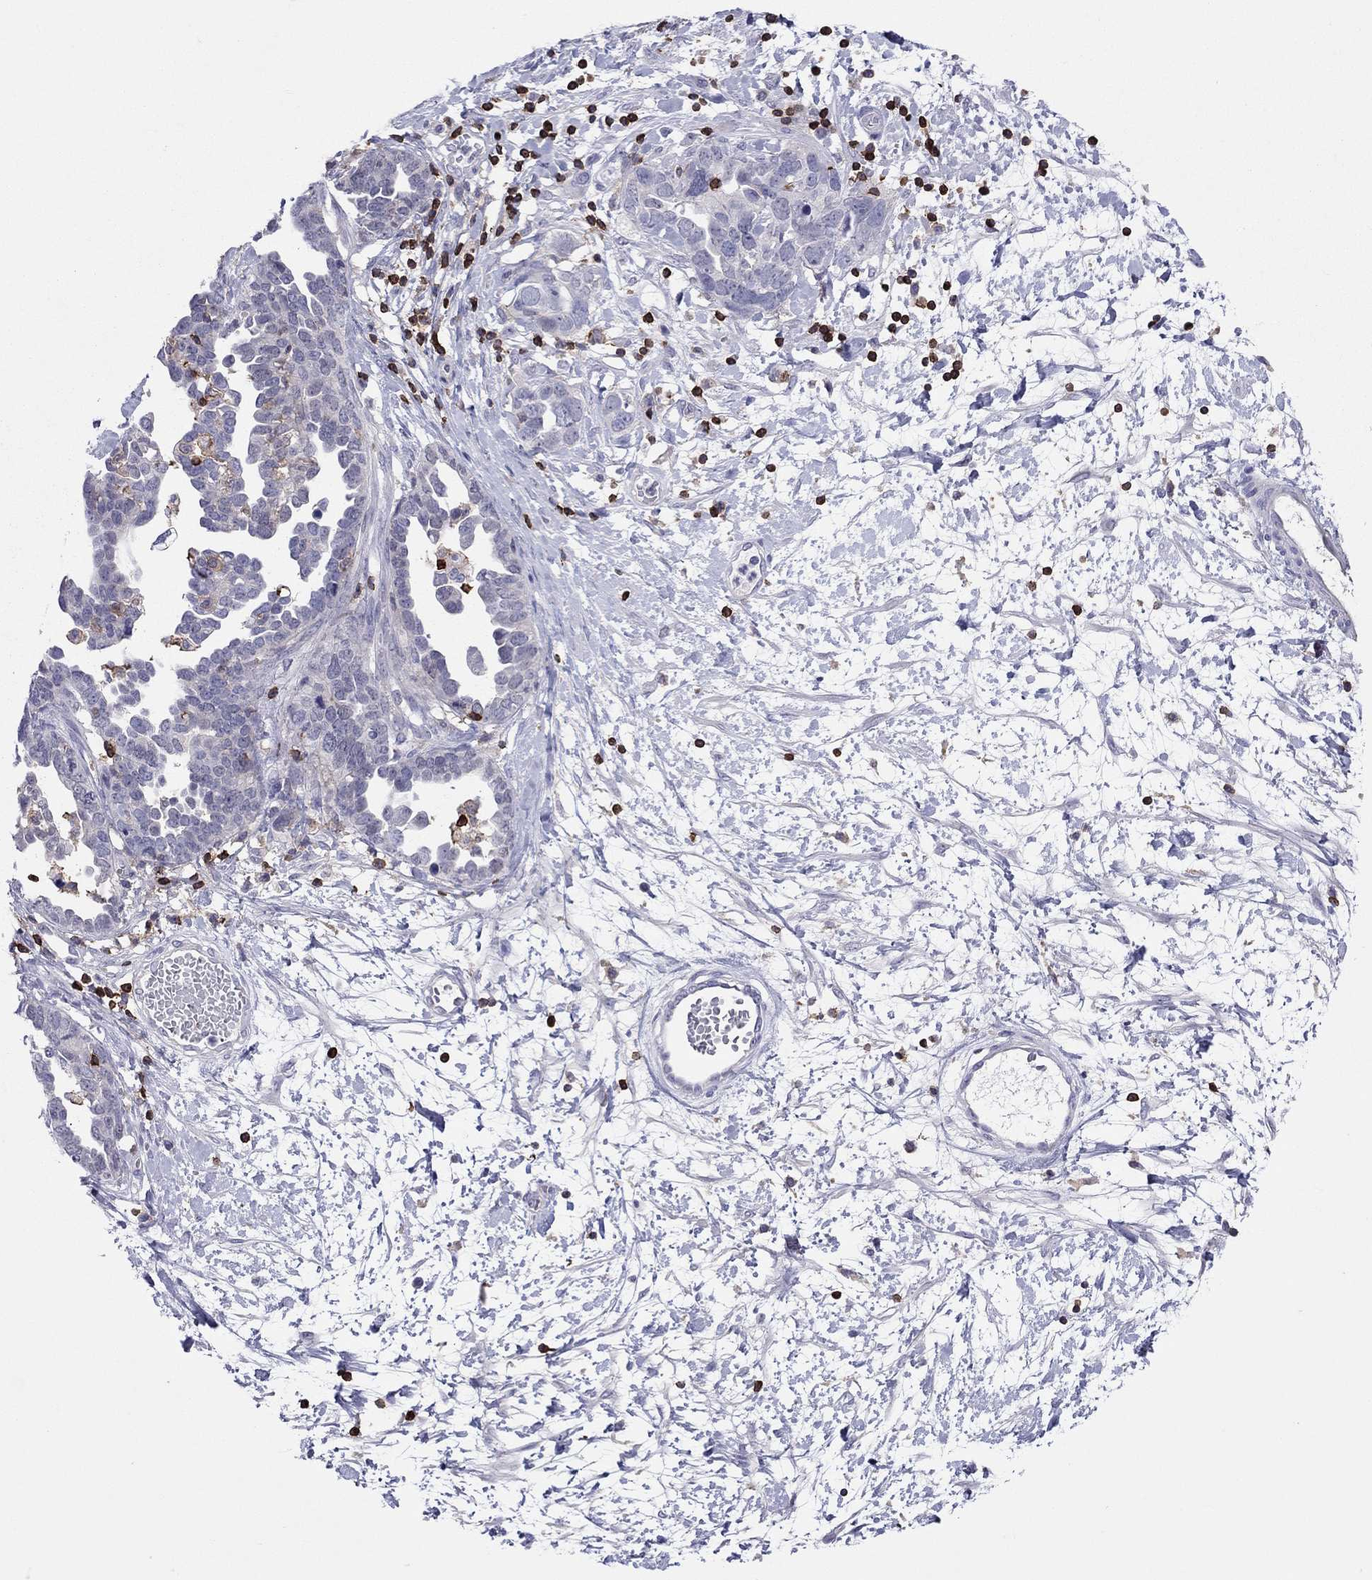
{"staining": {"intensity": "negative", "quantity": "none", "location": "none"}, "tissue": "ovarian cancer", "cell_type": "Tumor cells", "image_type": "cancer", "snomed": [{"axis": "morphology", "description": "Cystadenocarcinoma, serous, NOS"}, {"axis": "topography", "description": "Ovary"}], "caption": "Tumor cells are negative for protein expression in human ovarian cancer.", "gene": "MND1", "patient": {"sex": "female", "age": 54}}